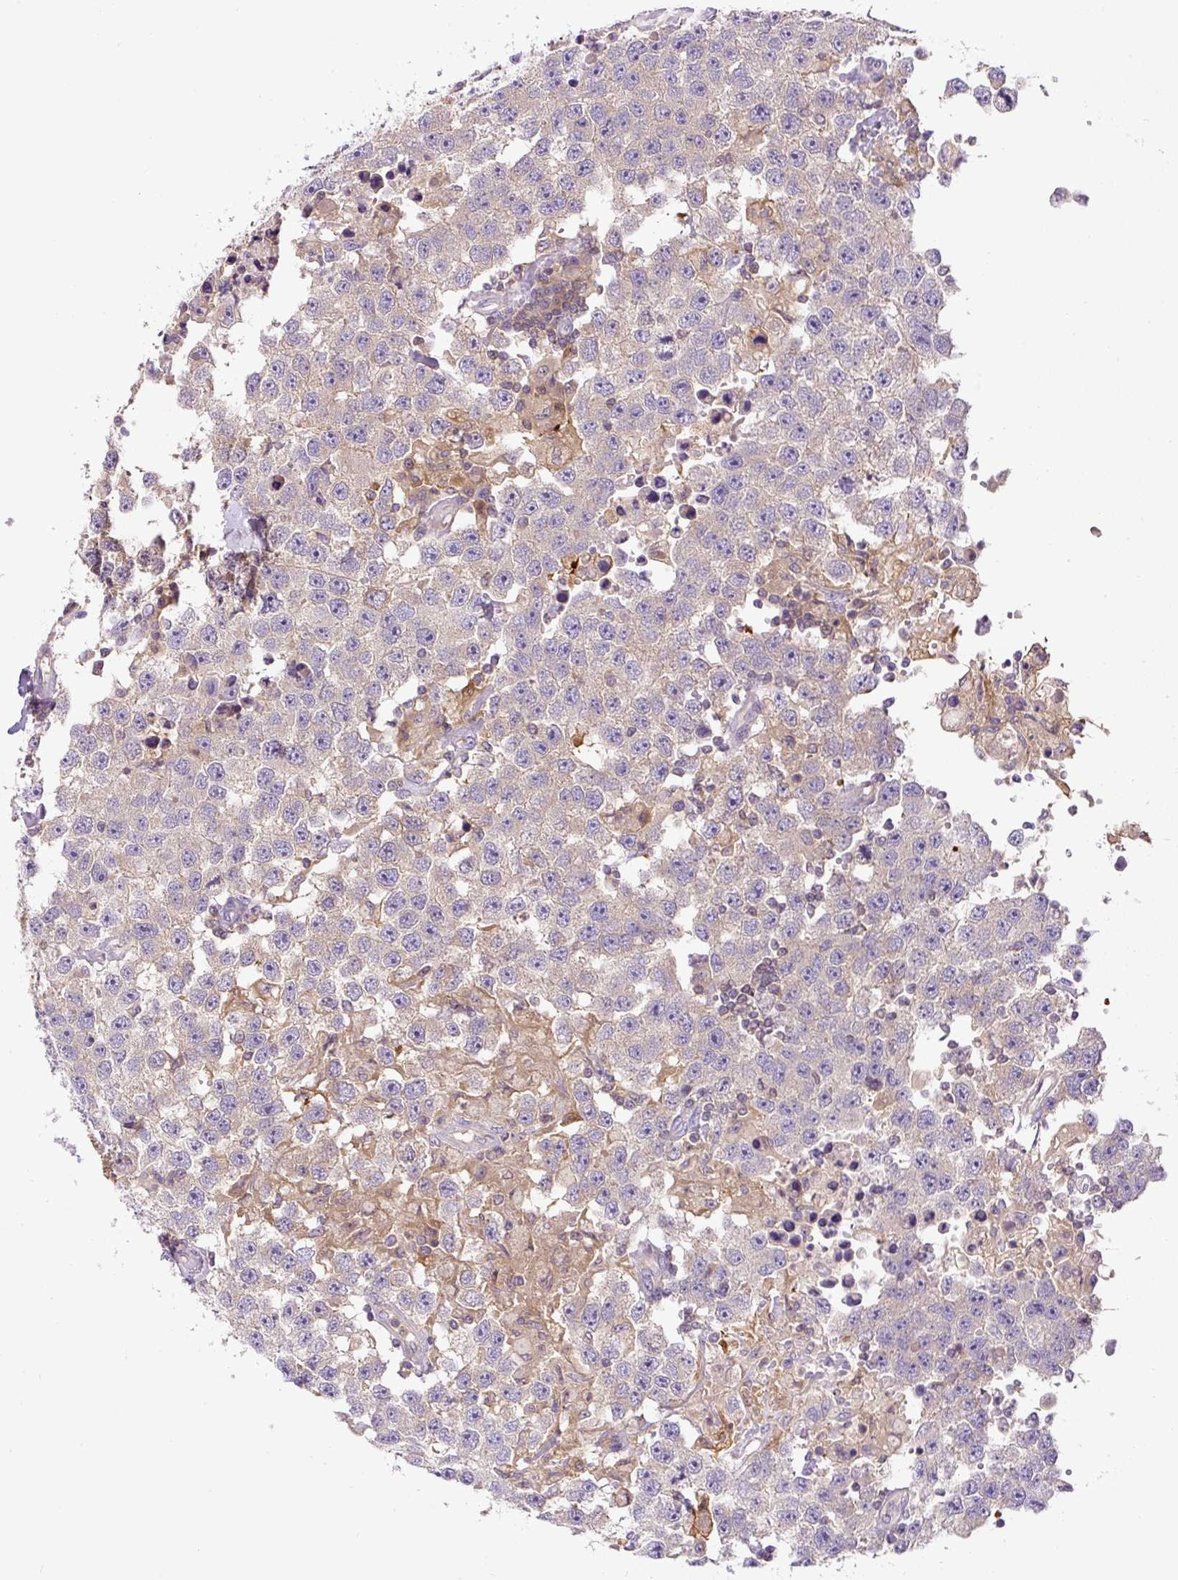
{"staining": {"intensity": "negative", "quantity": "none", "location": "none"}, "tissue": "testis cancer", "cell_type": "Tumor cells", "image_type": "cancer", "snomed": [{"axis": "morphology", "description": "Carcinoma, Embryonal, NOS"}, {"axis": "topography", "description": "Testis"}], "caption": "High magnification brightfield microscopy of embryonal carcinoma (testis) stained with DAB (3,3'-diaminobenzidine) (brown) and counterstained with hematoxylin (blue): tumor cells show no significant positivity.", "gene": "CCDC28A", "patient": {"sex": "male", "age": 83}}